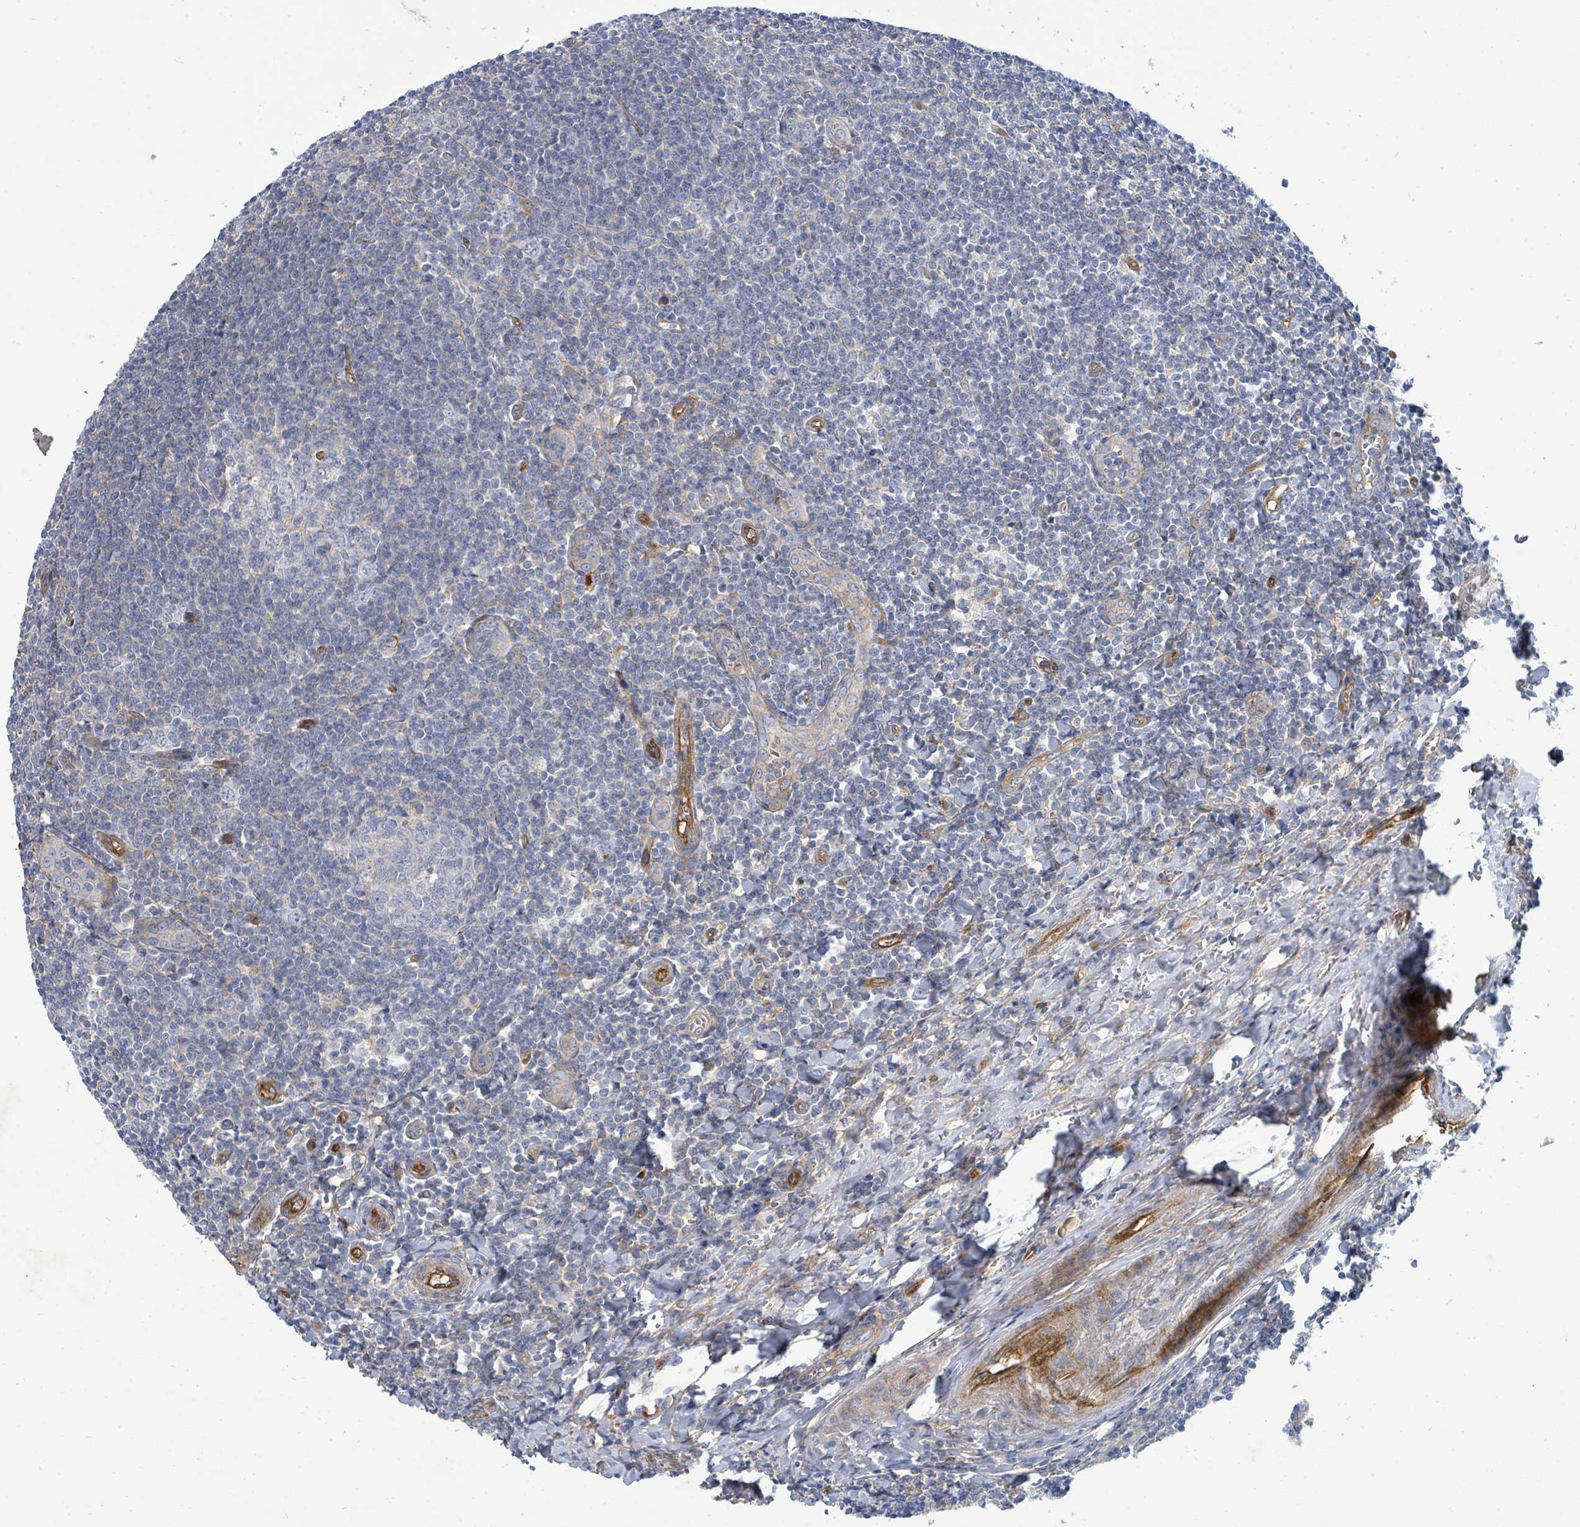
{"staining": {"intensity": "negative", "quantity": "none", "location": "none"}, "tissue": "tonsil", "cell_type": "Germinal center cells", "image_type": "normal", "snomed": [{"axis": "morphology", "description": "Normal tissue, NOS"}, {"axis": "topography", "description": "Tonsil"}], "caption": "This is an immunohistochemistry (IHC) histopathology image of unremarkable tonsil. There is no positivity in germinal center cells.", "gene": "IFIT1", "patient": {"sex": "male", "age": 27}}